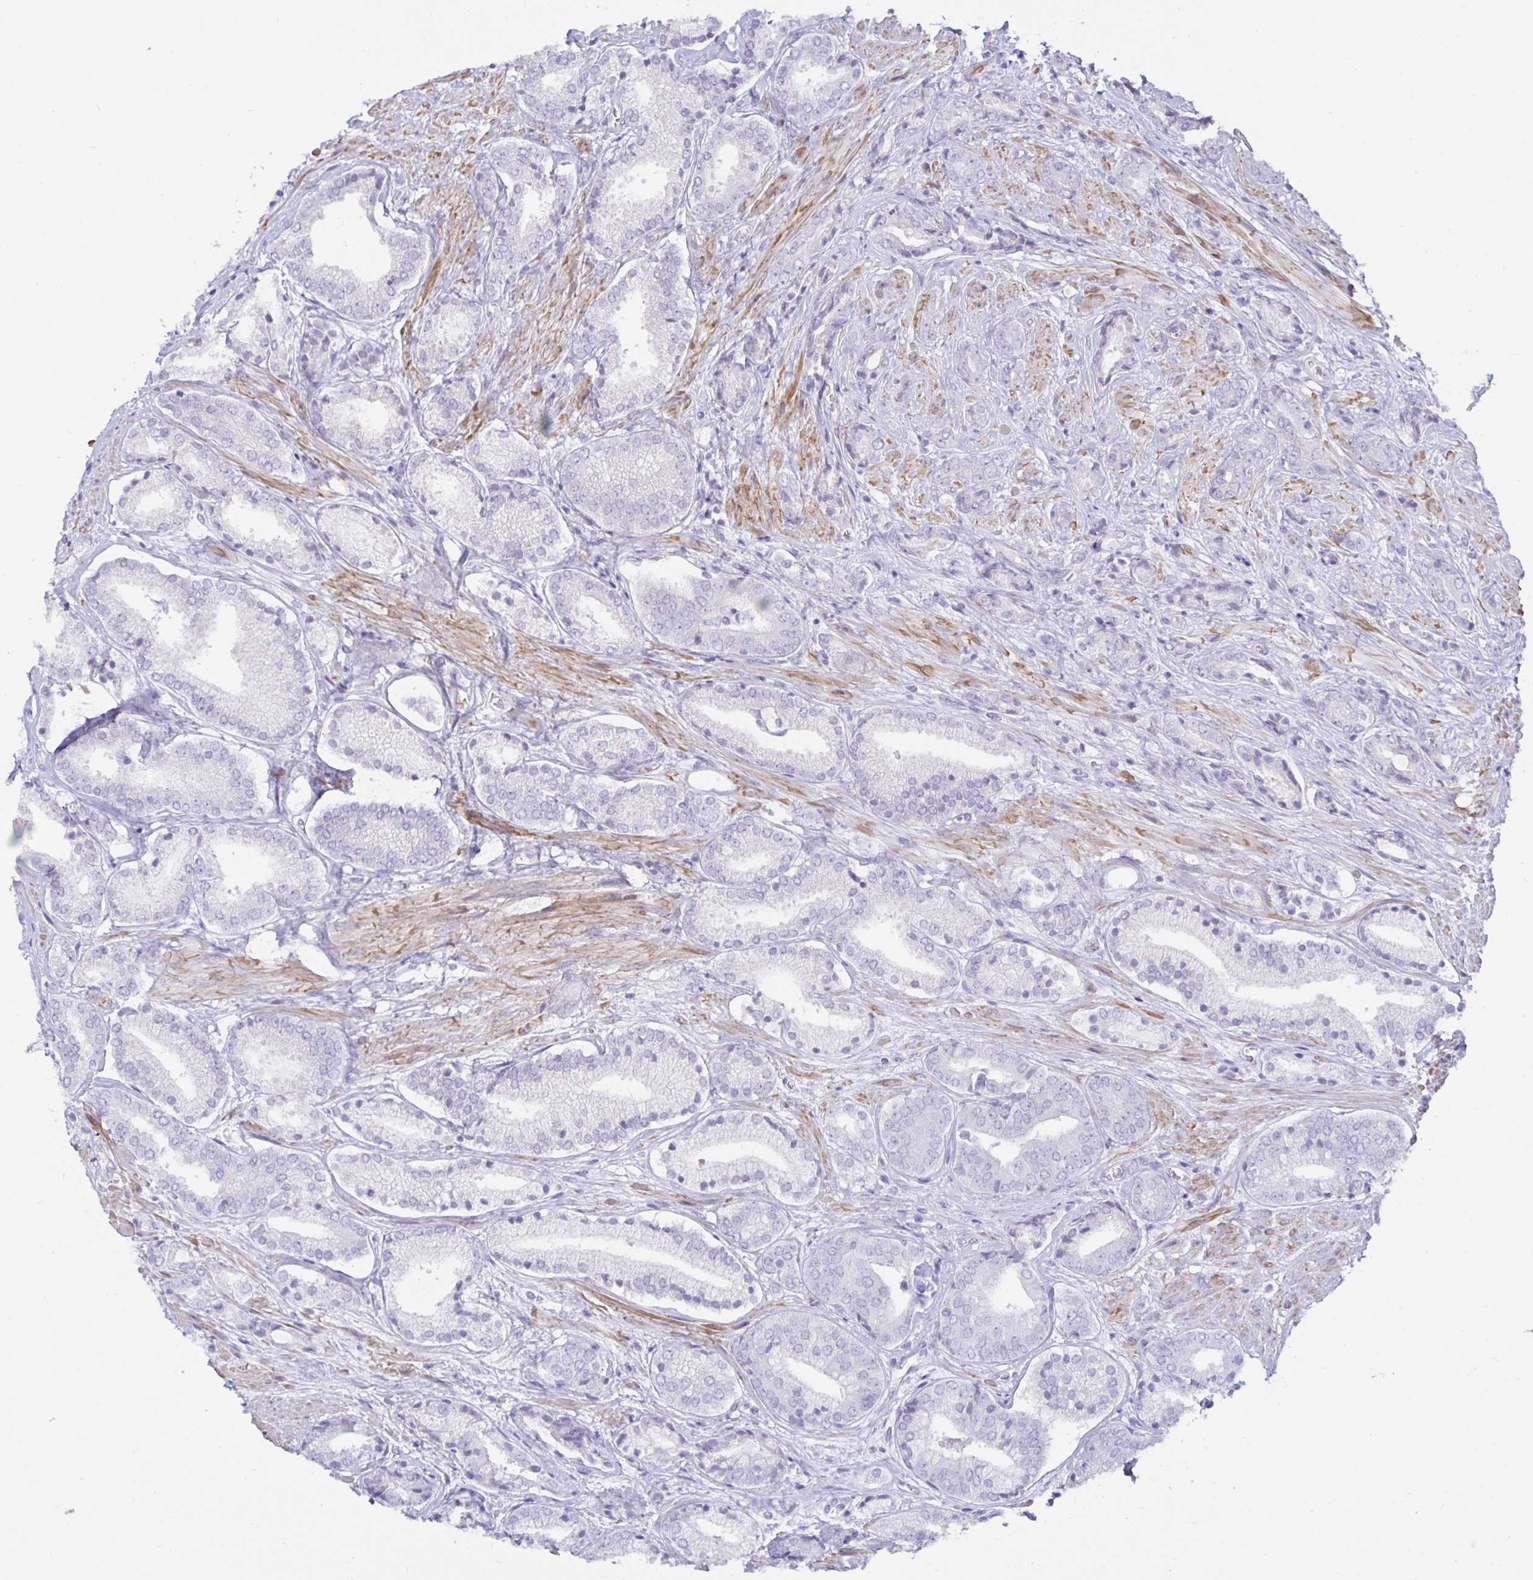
{"staining": {"intensity": "negative", "quantity": "none", "location": "none"}, "tissue": "prostate cancer", "cell_type": "Tumor cells", "image_type": "cancer", "snomed": [{"axis": "morphology", "description": "Adenocarcinoma, High grade"}, {"axis": "topography", "description": "Prostate"}], "caption": "A high-resolution photomicrograph shows IHC staining of prostate cancer (adenocarcinoma (high-grade)), which shows no significant positivity in tumor cells.", "gene": "SPAG4", "patient": {"sex": "male", "age": 56}}